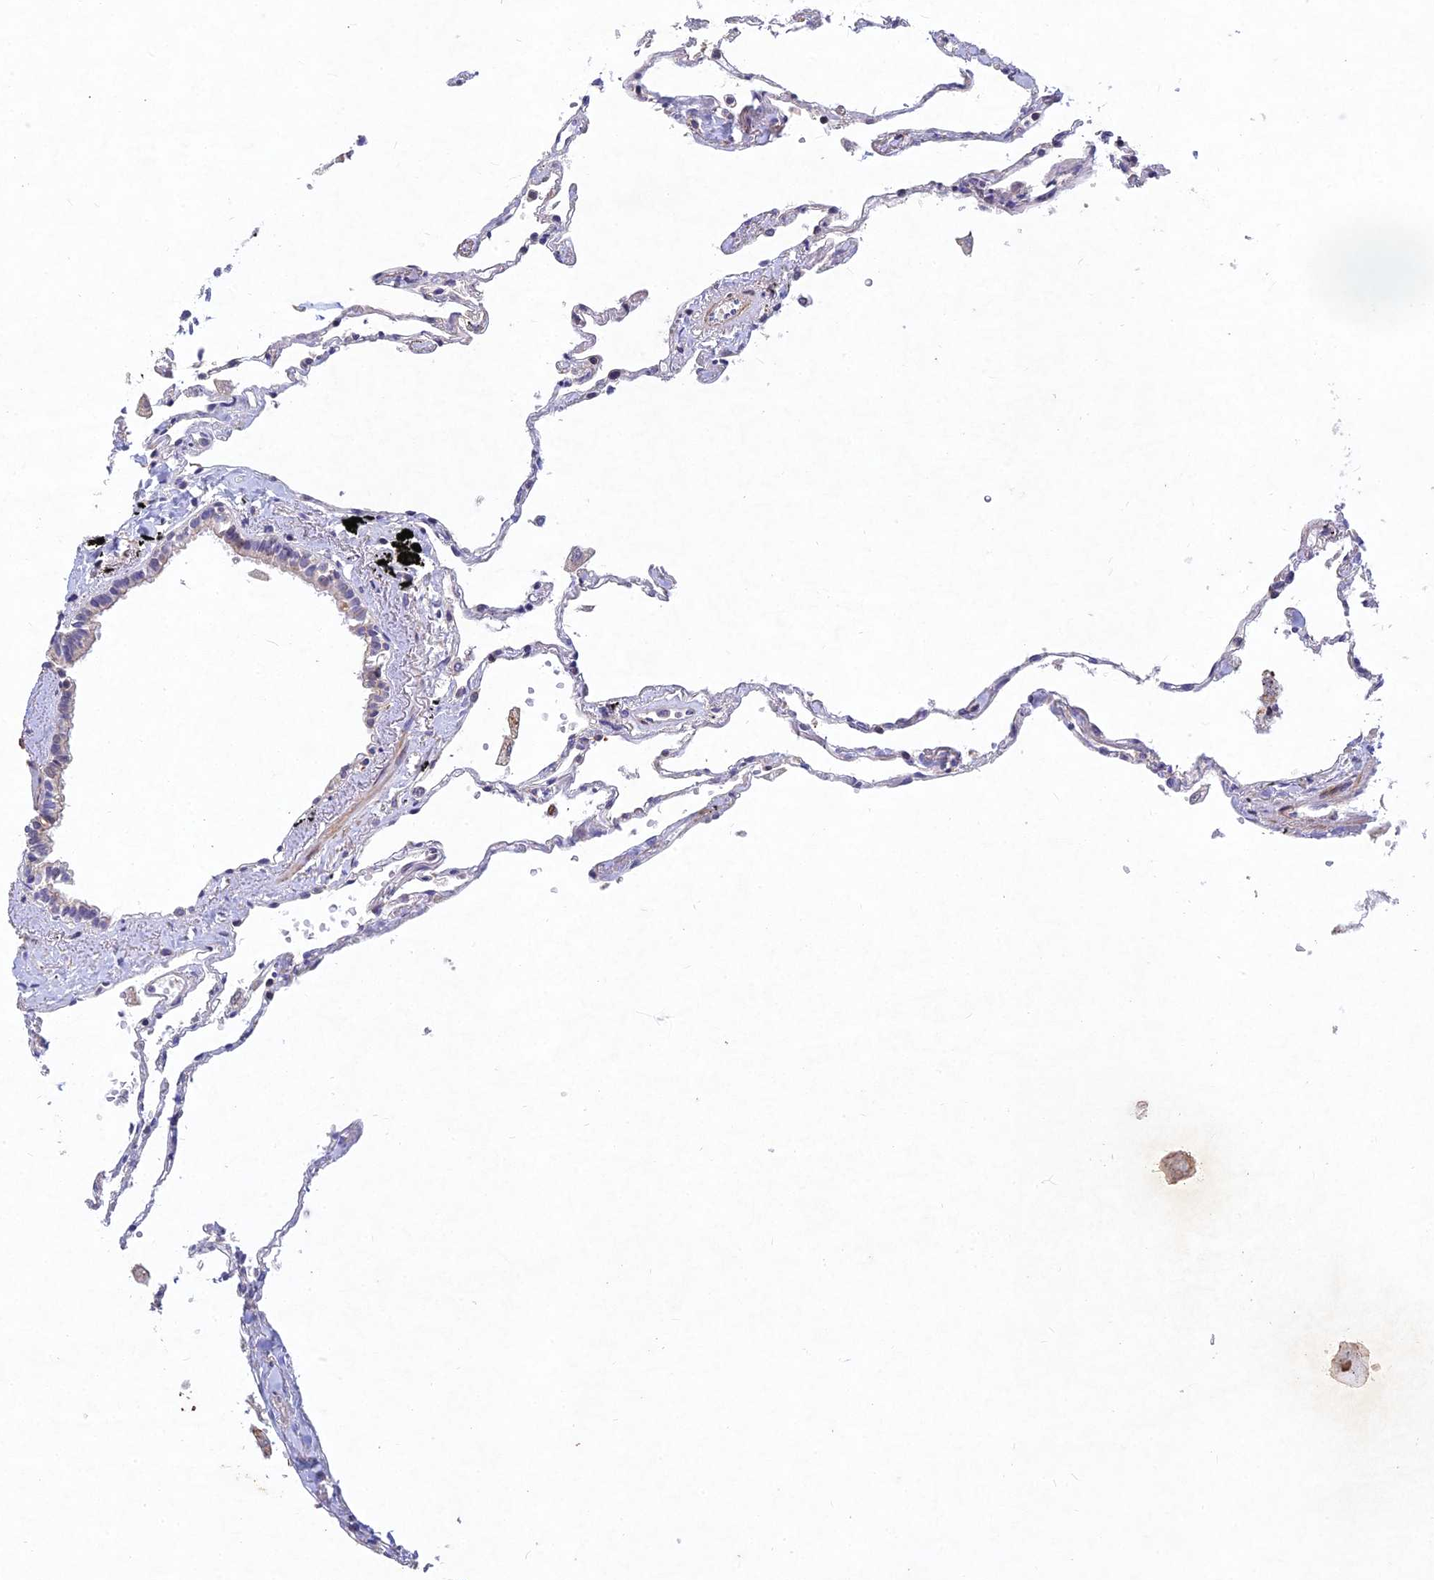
{"staining": {"intensity": "moderate", "quantity": "<25%", "location": "cytoplasmic/membranous"}, "tissue": "lung", "cell_type": "Alveolar cells", "image_type": "normal", "snomed": [{"axis": "morphology", "description": "Normal tissue, NOS"}, {"axis": "topography", "description": "Lung"}], "caption": "Lung stained for a protein (brown) shows moderate cytoplasmic/membranous positive expression in approximately <25% of alveolar cells.", "gene": "RELCH", "patient": {"sex": "female", "age": 67}}